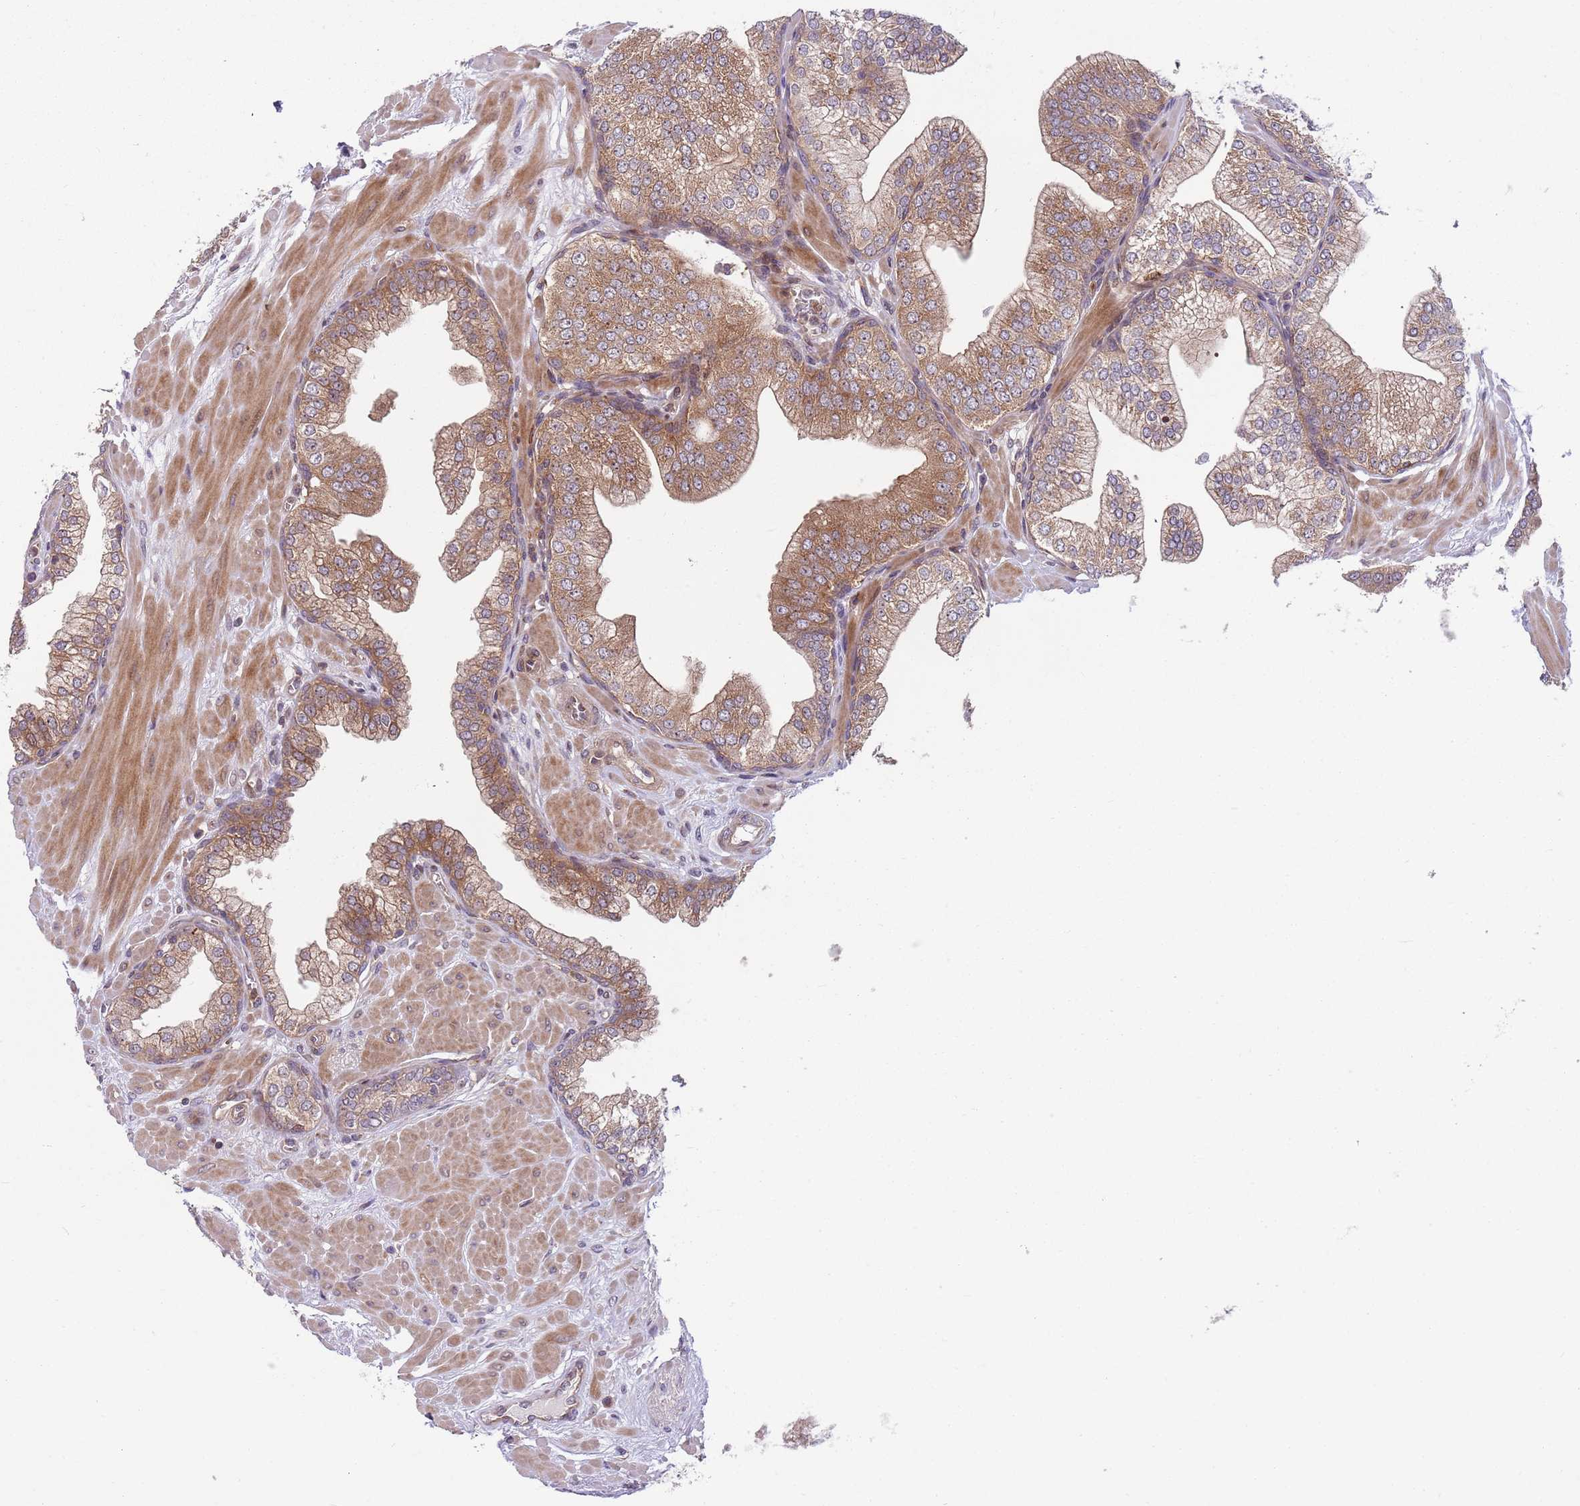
{"staining": {"intensity": "moderate", "quantity": ">75%", "location": "cytoplasmic/membranous"}, "tissue": "prostate", "cell_type": "Glandular cells", "image_type": "normal", "snomed": [{"axis": "morphology", "description": "Normal tissue, NOS"}, {"axis": "topography", "description": "Prostate"}], "caption": "Glandular cells reveal moderate cytoplasmic/membranous staining in about >75% of cells in unremarkable prostate. The staining was performed using DAB, with brown indicating positive protein expression. Nuclei are stained blue with hematoxylin.", "gene": "GGA1", "patient": {"sex": "male", "age": 60}}